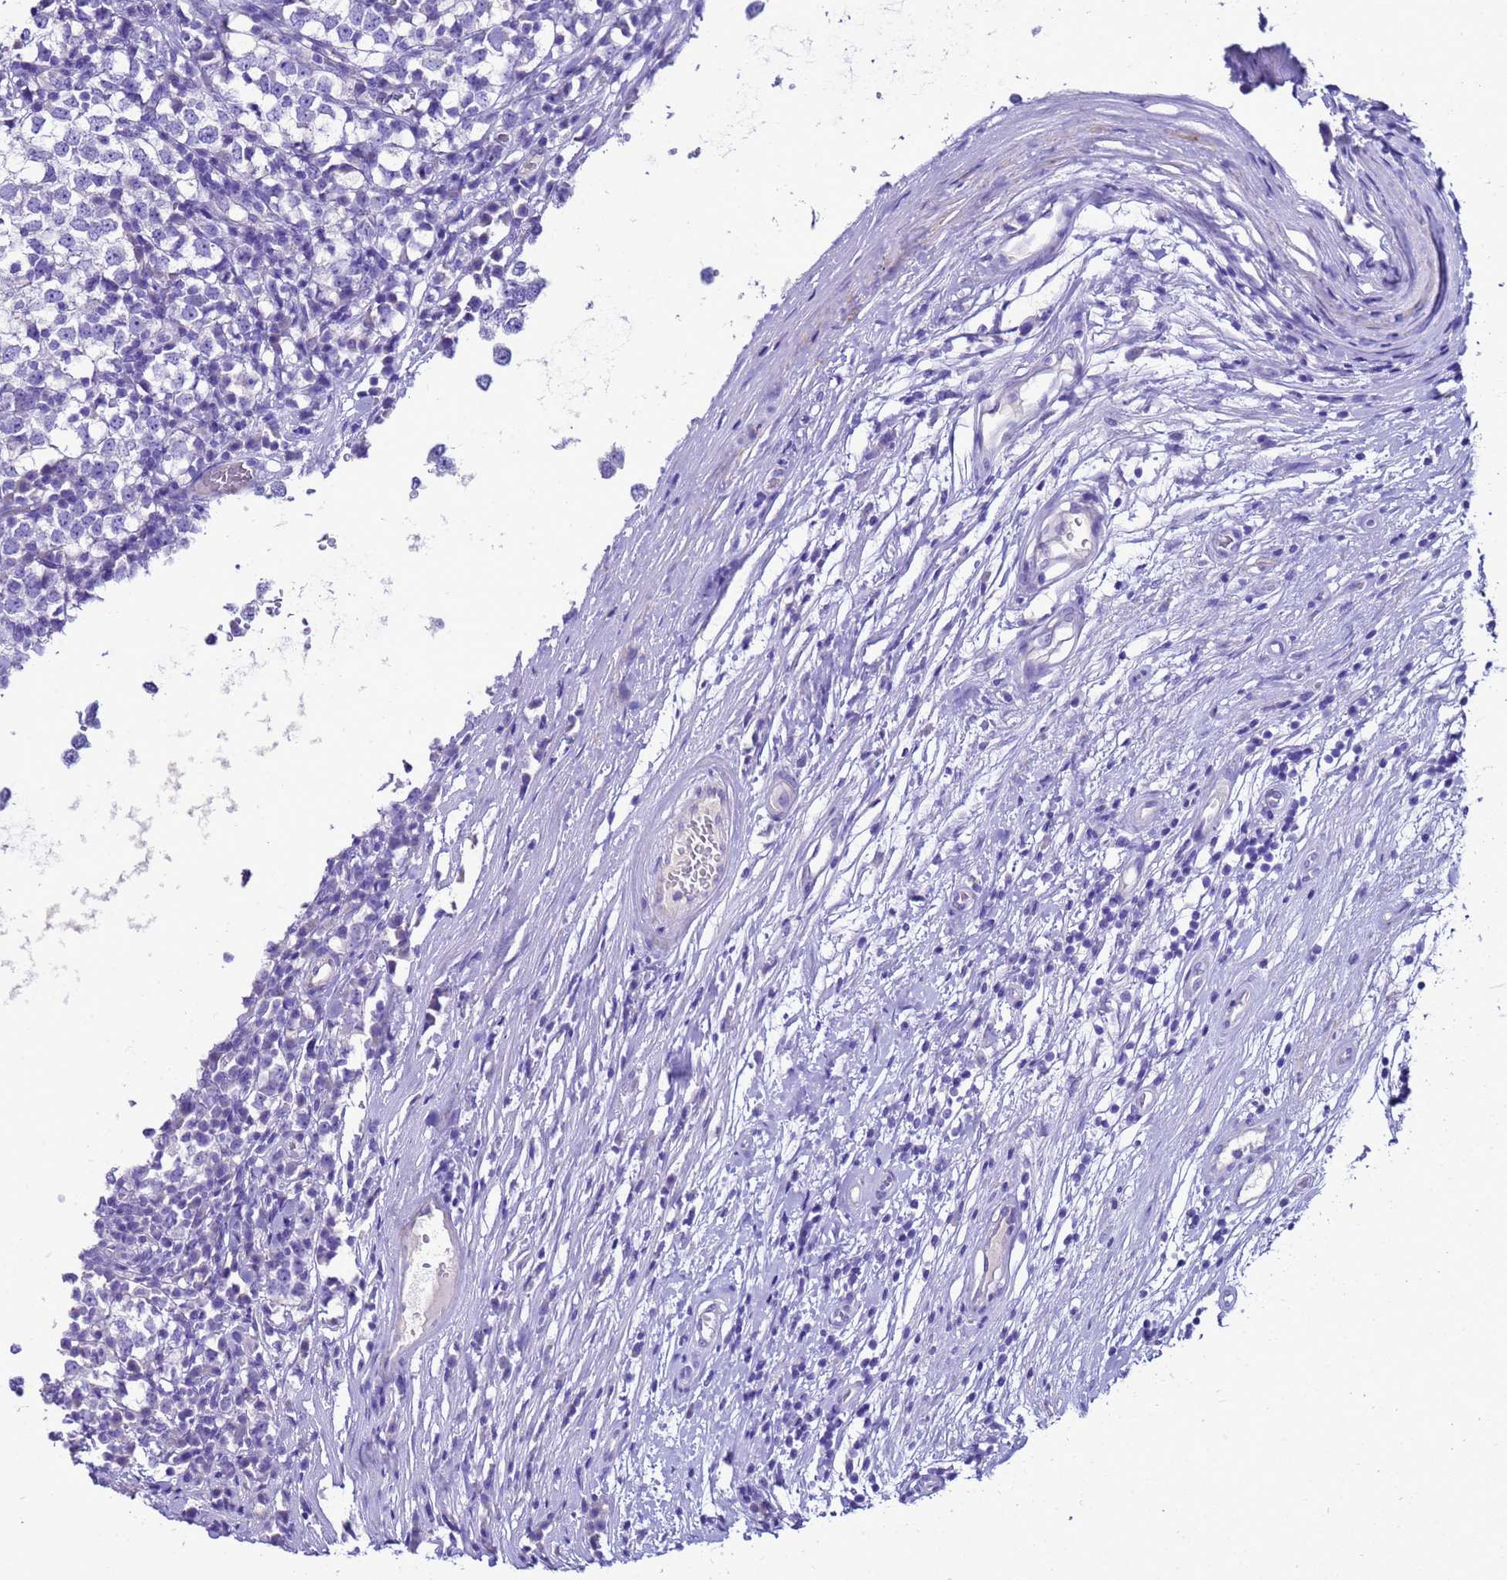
{"staining": {"intensity": "negative", "quantity": "none", "location": "none"}, "tissue": "testis cancer", "cell_type": "Tumor cells", "image_type": "cancer", "snomed": [{"axis": "morphology", "description": "Seminoma, NOS"}, {"axis": "topography", "description": "Testis"}], "caption": "This is an immunohistochemistry image of testis cancer. There is no staining in tumor cells.", "gene": "BEST2", "patient": {"sex": "male", "age": 65}}